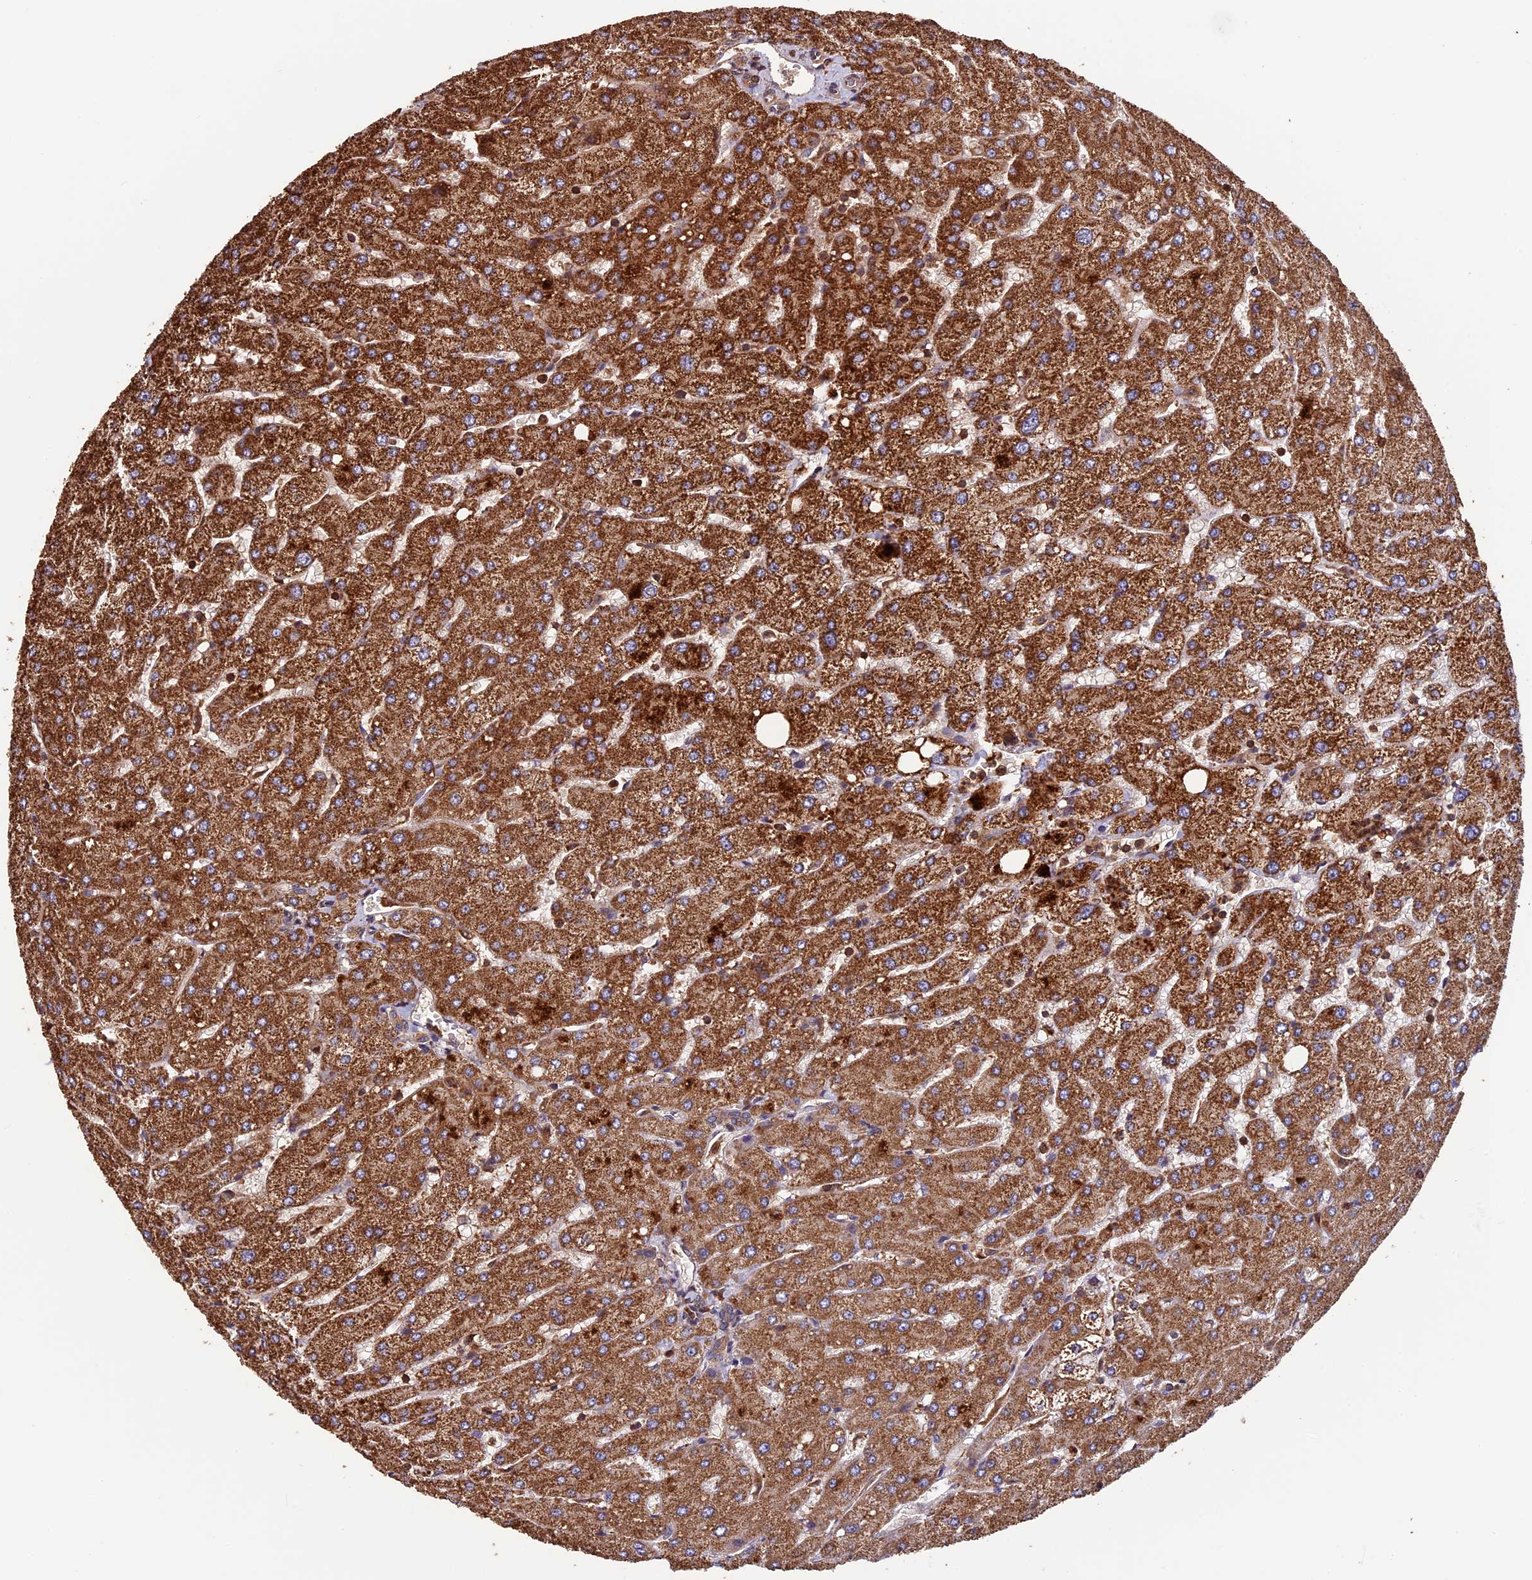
{"staining": {"intensity": "moderate", "quantity": ">75%", "location": "cytoplasmic/membranous"}, "tissue": "liver", "cell_type": "Cholangiocytes", "image_type": "normal", "snomed": [{"axis": "morphology", "description": "Normal tissue, NOS"}, {"axis": "topography", "description": "Liver"}], "caption": "Liver stained with a brown dye displays moderate cytoplasmic/membranous positive expression in about >75% of cholangiocytes.", "gene": "PKD2L2", "patient": {"sex": "male", "age": 55}}